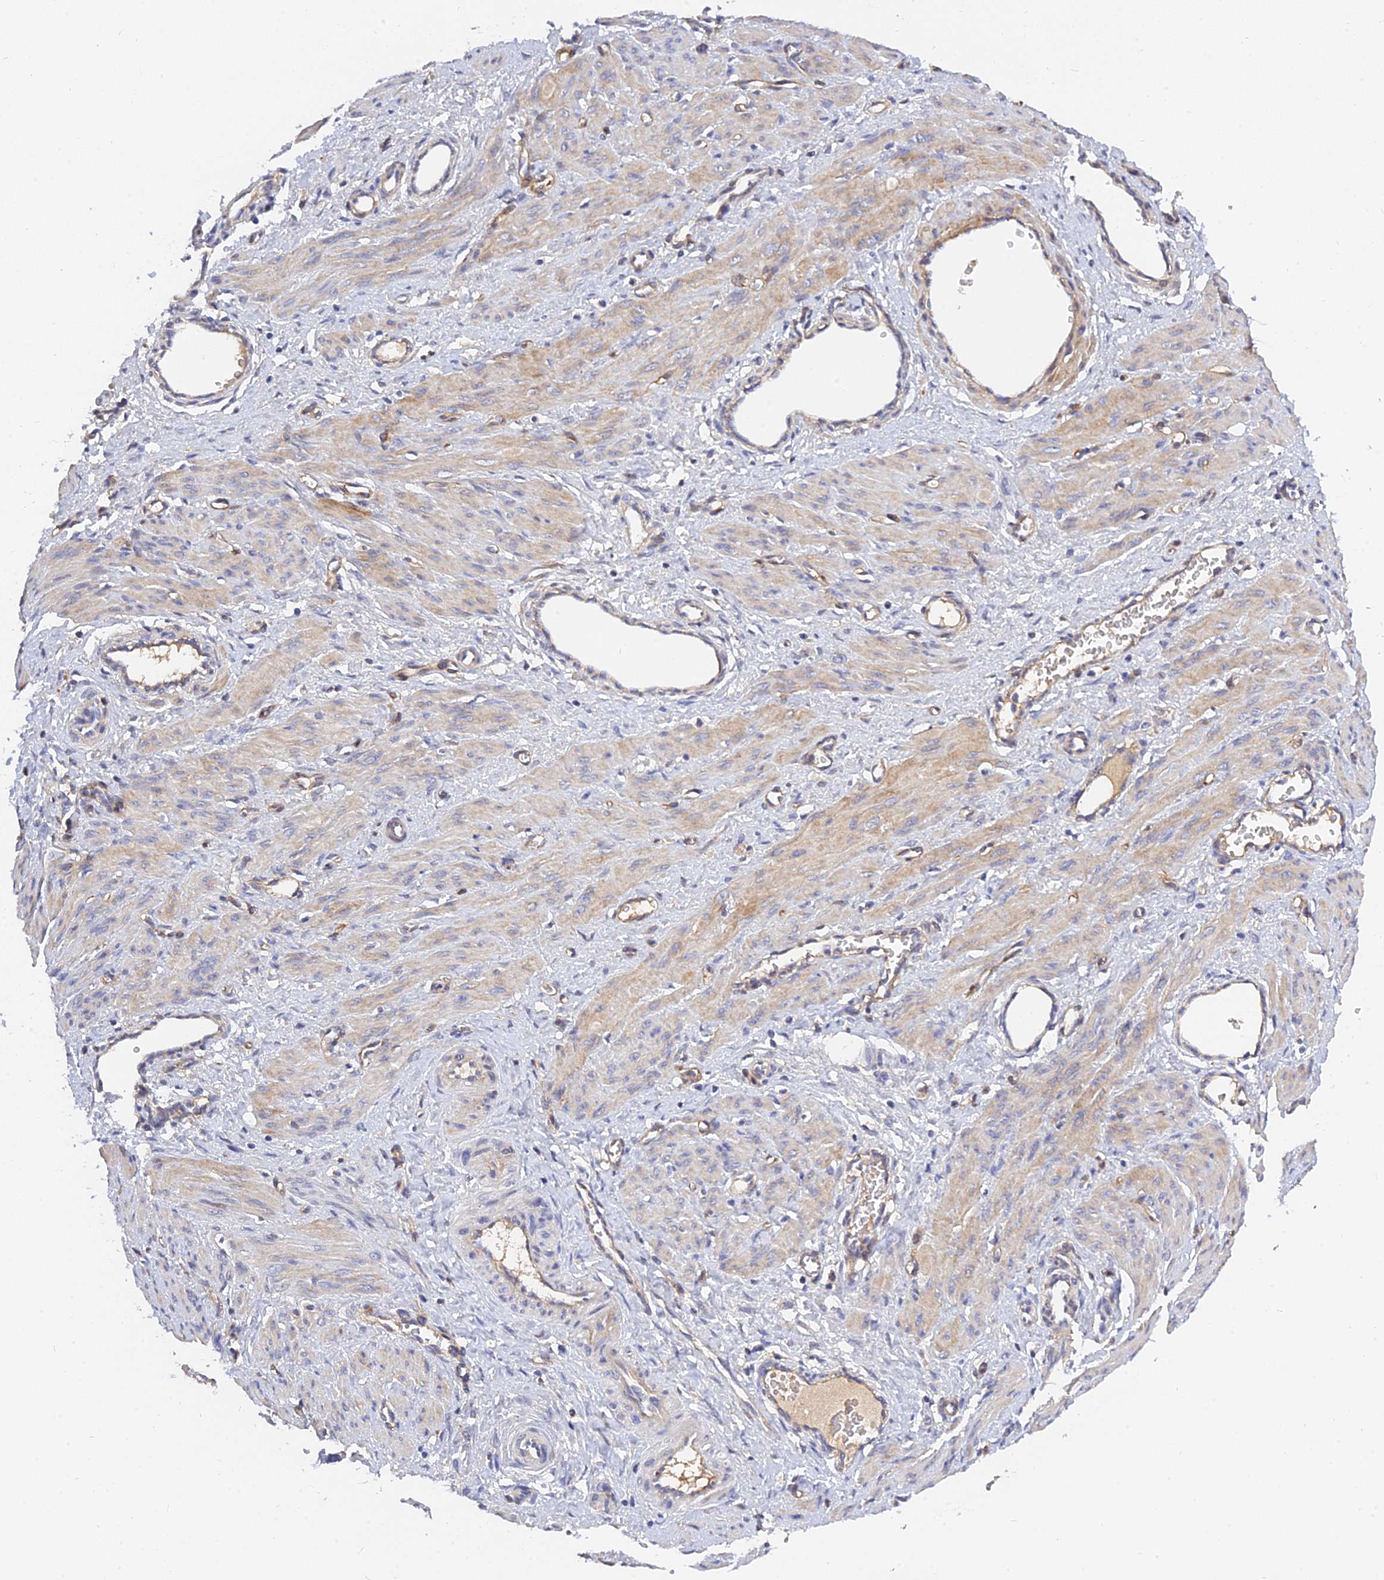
{"staining": {"intensity": "weak", "quantity": "25%-75%", "location": "cytoplasmic/membranous"}, "tissue": "smooth muscle", "cell_type": "Smooth muscle cells", "image_type": "normal", "snomed": [{"axis": "morphology", "description": "Normal tissue, NOS"}, {"axis": "topography", "description": "Endometrium"}], "caption": "Immunohistochemistry photomicrograph of unremarkable smooth muscle: human smooth muscle stained using IHC demonstrates low levels of weak protein expression localized specifically in the cytoplasmic/membranous of smooth muscle cells, appearing as a cytoplasmic/membranous brown color.", "gene": "MRPL35", "patient": {"sex": "female", "age": 33}}